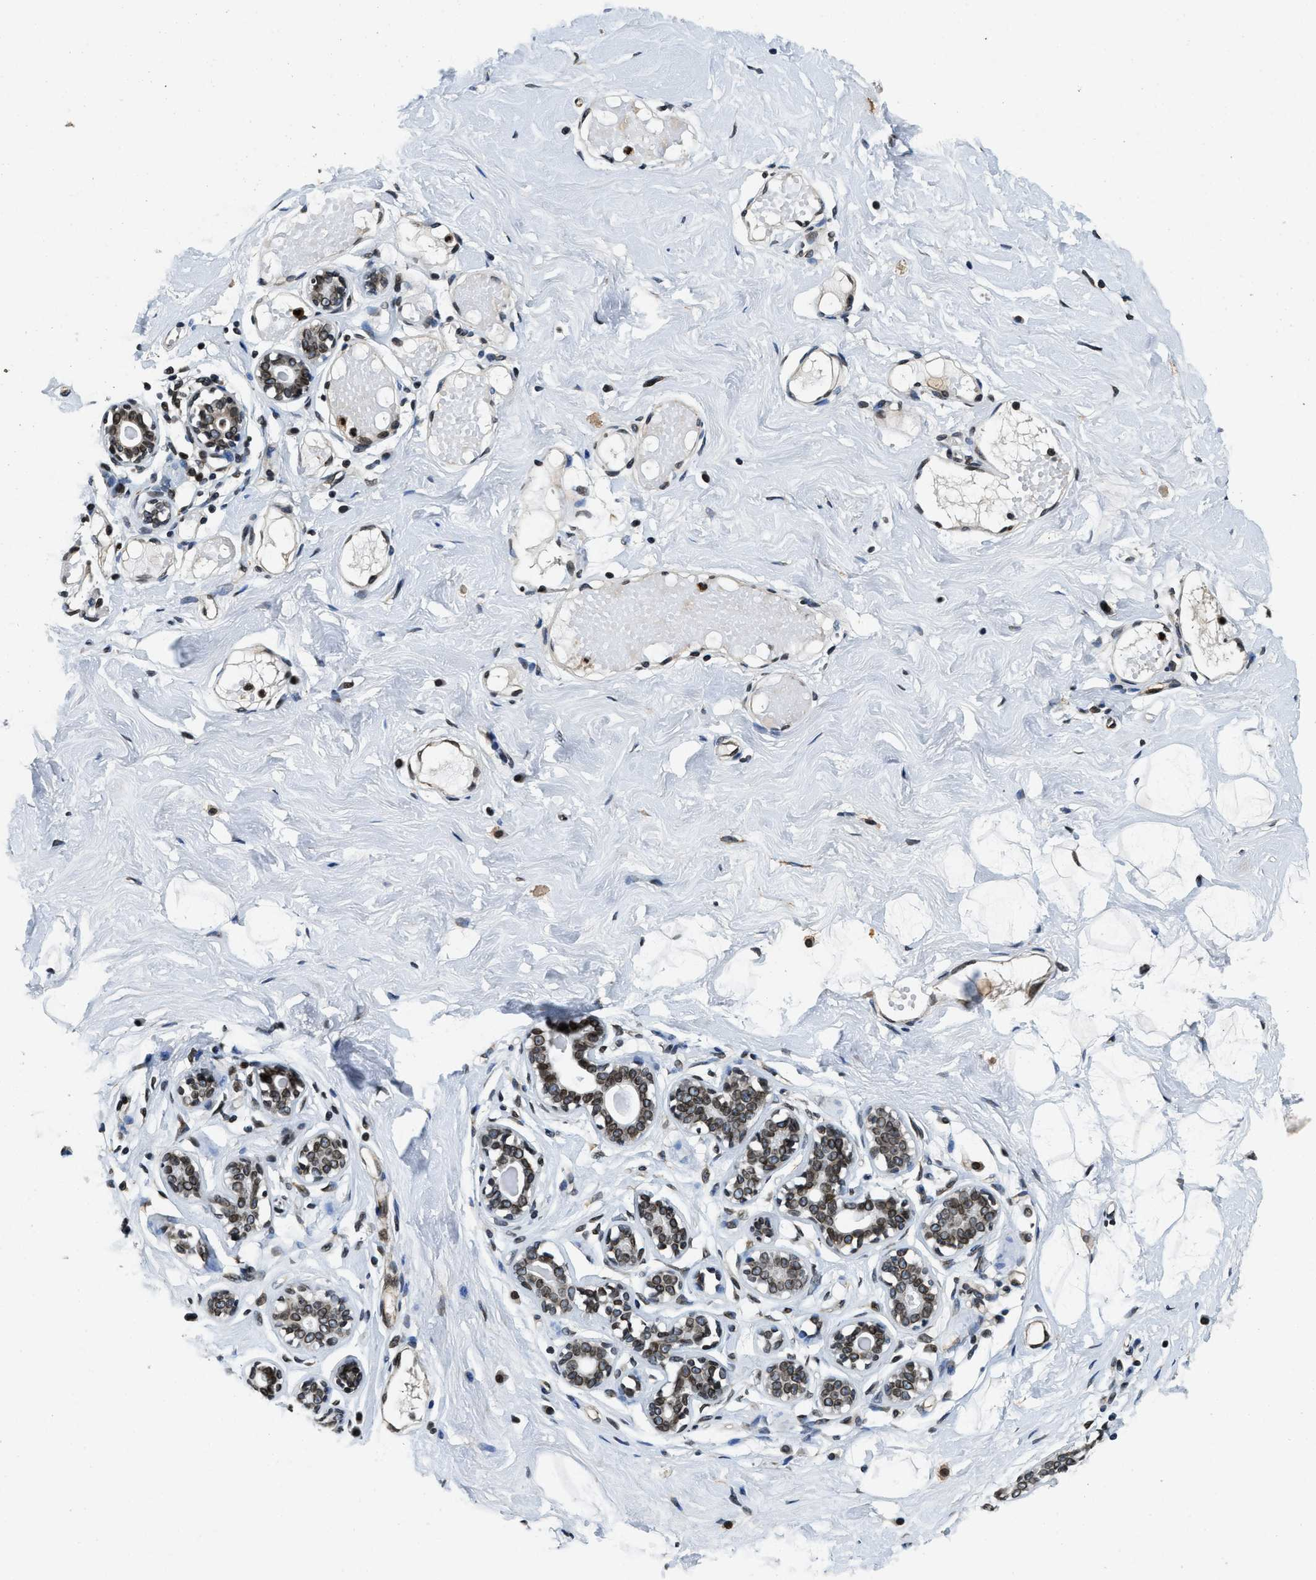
{"staining": {"intensity": "negative", "quantity": "none", "location": "none"}, "tissue": "breast", "cell_type": "Adipocytes", "image_type": "normal", "snomed": [{"axis": "morphology", "description": "Normal tissue, NOS"}, {"axis": "topography", "description": "Breast"}], "caption": "IHC micrograph of benign breast: human breast stained with DAB (3,3'-diaminobenzidine) shows no significant protein positivity in adipocytes.", "gene": "ZC3HC1", "patient": {"sex": "female", "age": 23}}